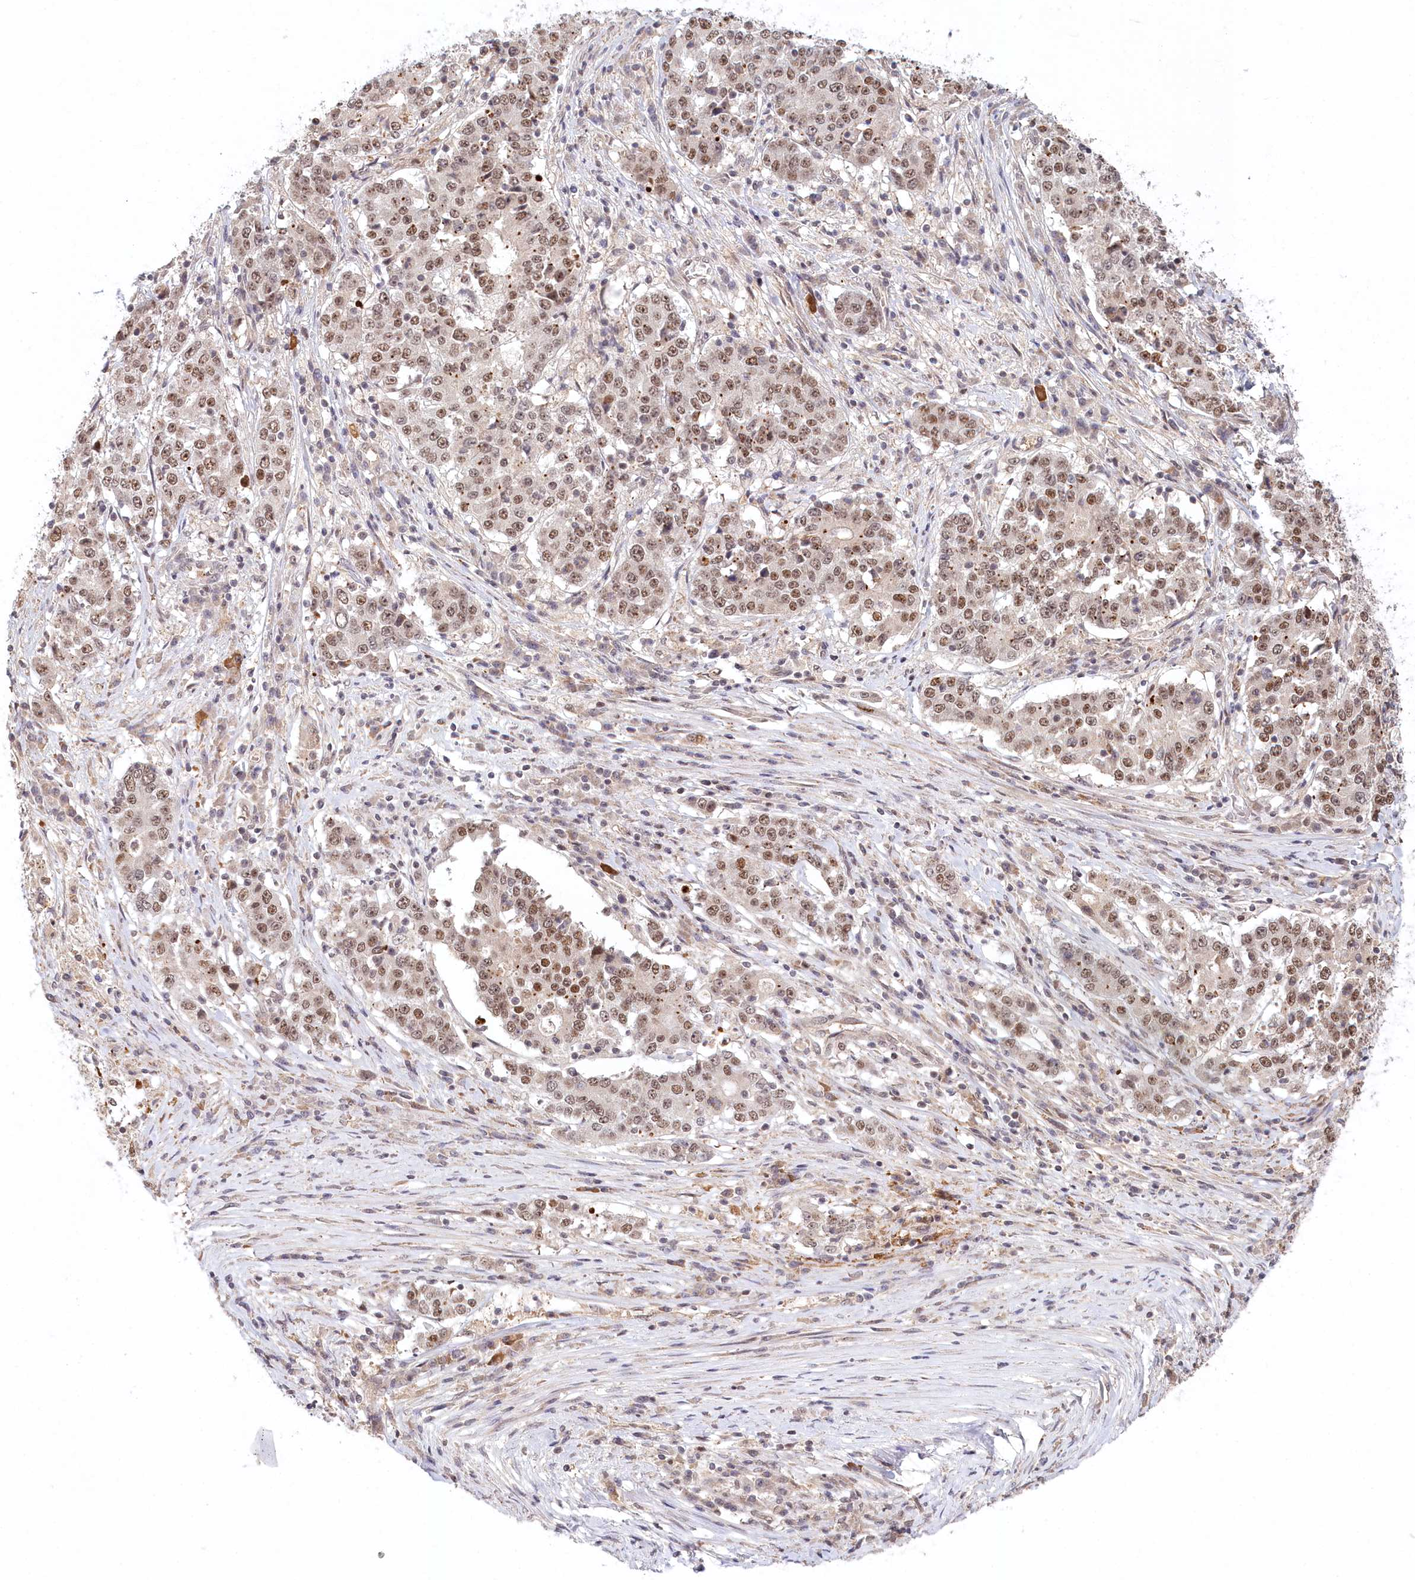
{"staining": {"intensity": "moderate", "quantity": ">75%", "location": "nuclear"}, "tissue": "stomach cancer", "cell_type": "Tumor cells", "image_type": "cancer", "snomed": [{"axis": "morphology", "description": "Adenocarcinoma, NOS"}, {"axis": "topography", "description": "Stomach"}], "caption": "Human stomach cancer (adenocarcinoma) stained with a brown dye demonstrates moderate nuclear positive positivity in approximately >75% of tumor cells.", "gene": "WAPL", "patient": {"sex": "male", "age": 59}}